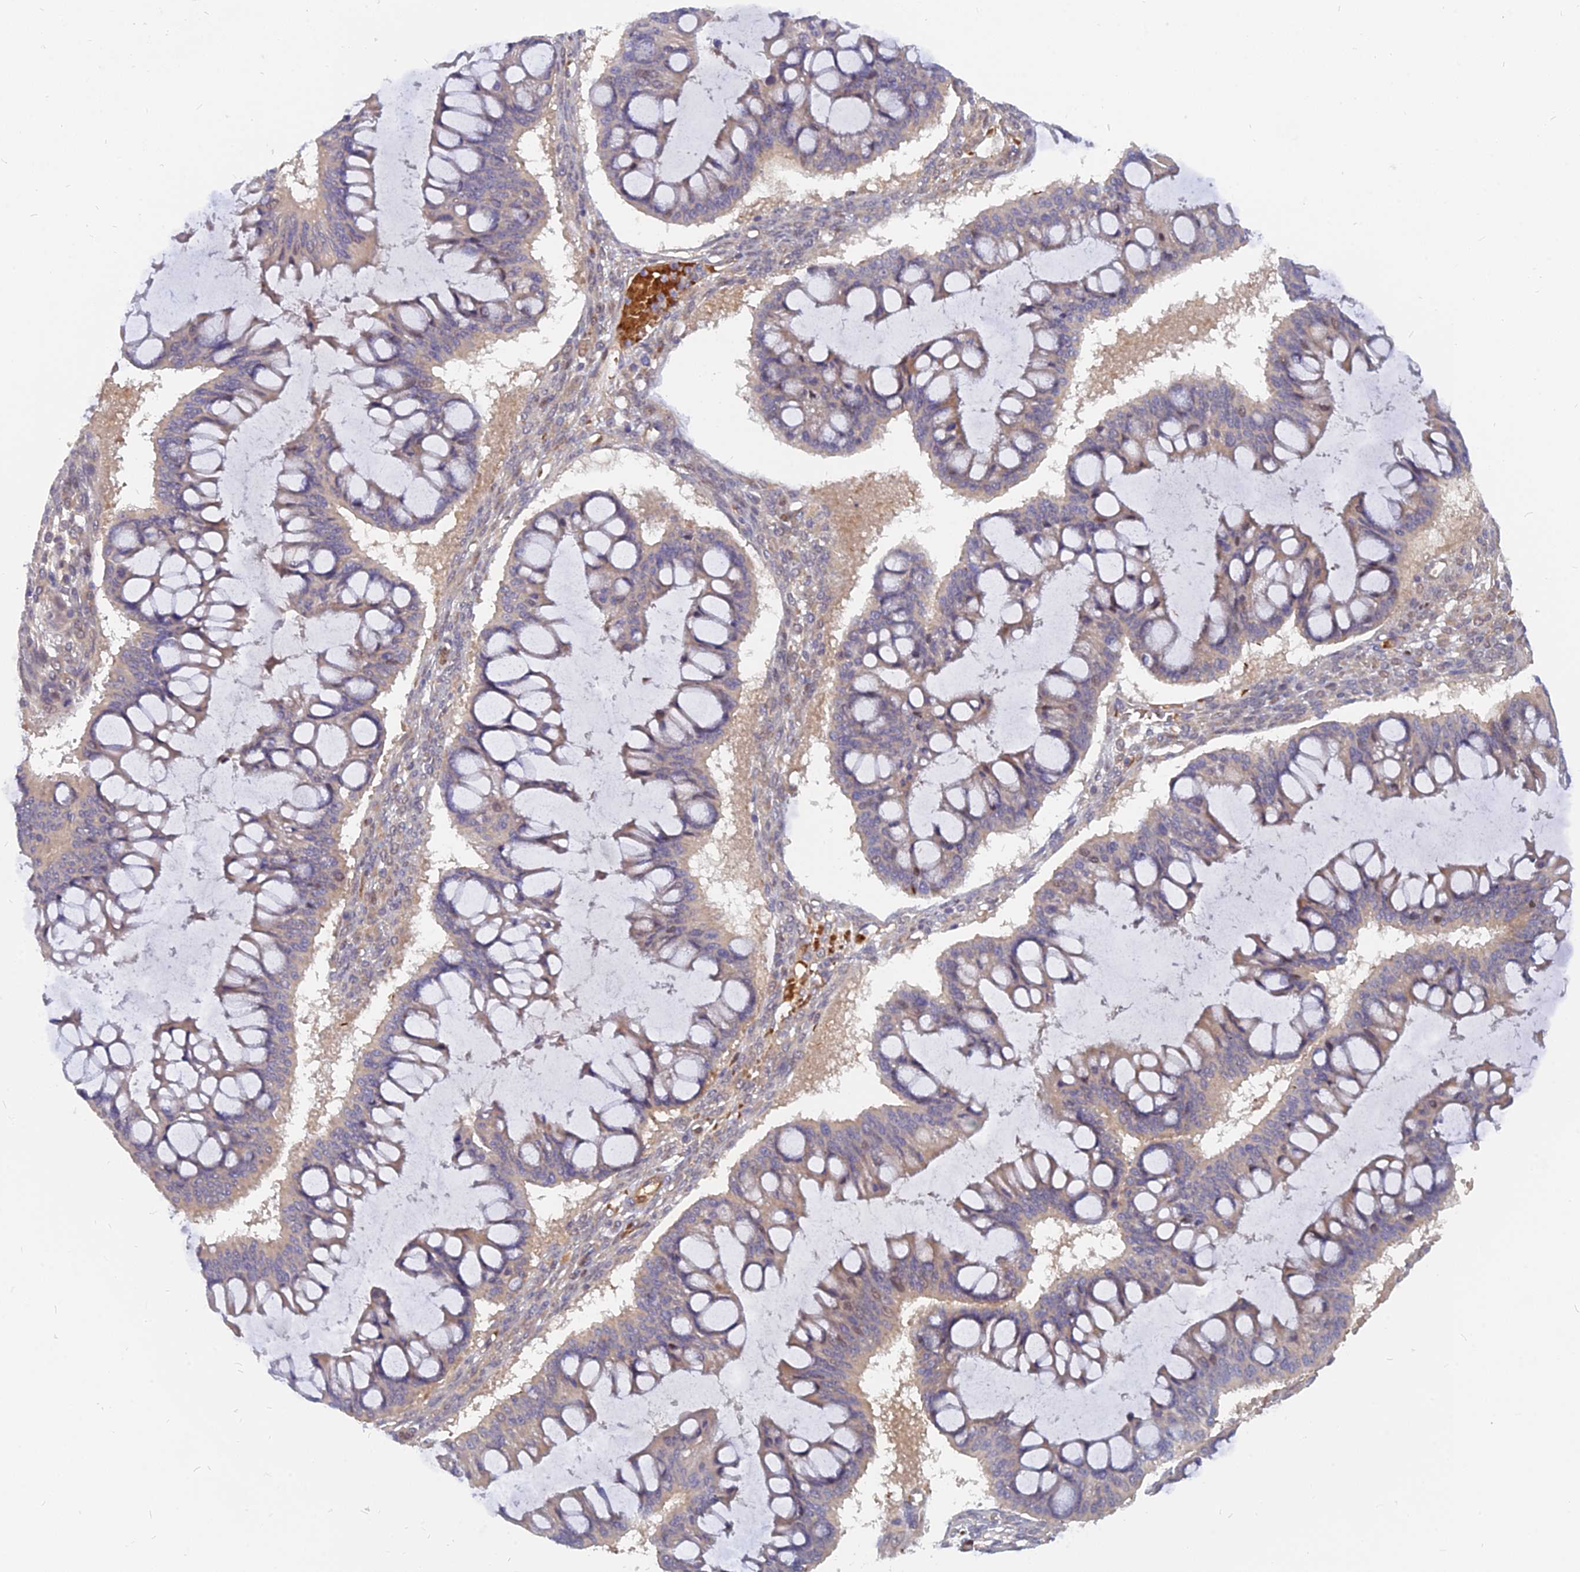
{"staining": {"intensity": "weak", "quantity": "<25%", "location": "cytoplasmic/membranous"}, "tissue": "ovarian cancer", "cell_type": "Tumor cells", "image_type": "cancer", "snomed": [{"axis": "morphology", "description": "Cystadenocarcinoma, mucinous, NOS"}, {"axis": "topography", "description": "Ovary"}], "caption": "Immunohistochemistry micrograph of human mucinous cystadenocarcinoma (ovarian) stained for a protein (brown), which exhibits no expression in tumor cells.", "gene": "ARL2BP", "patient": {"sex": "female", "age": 73}}